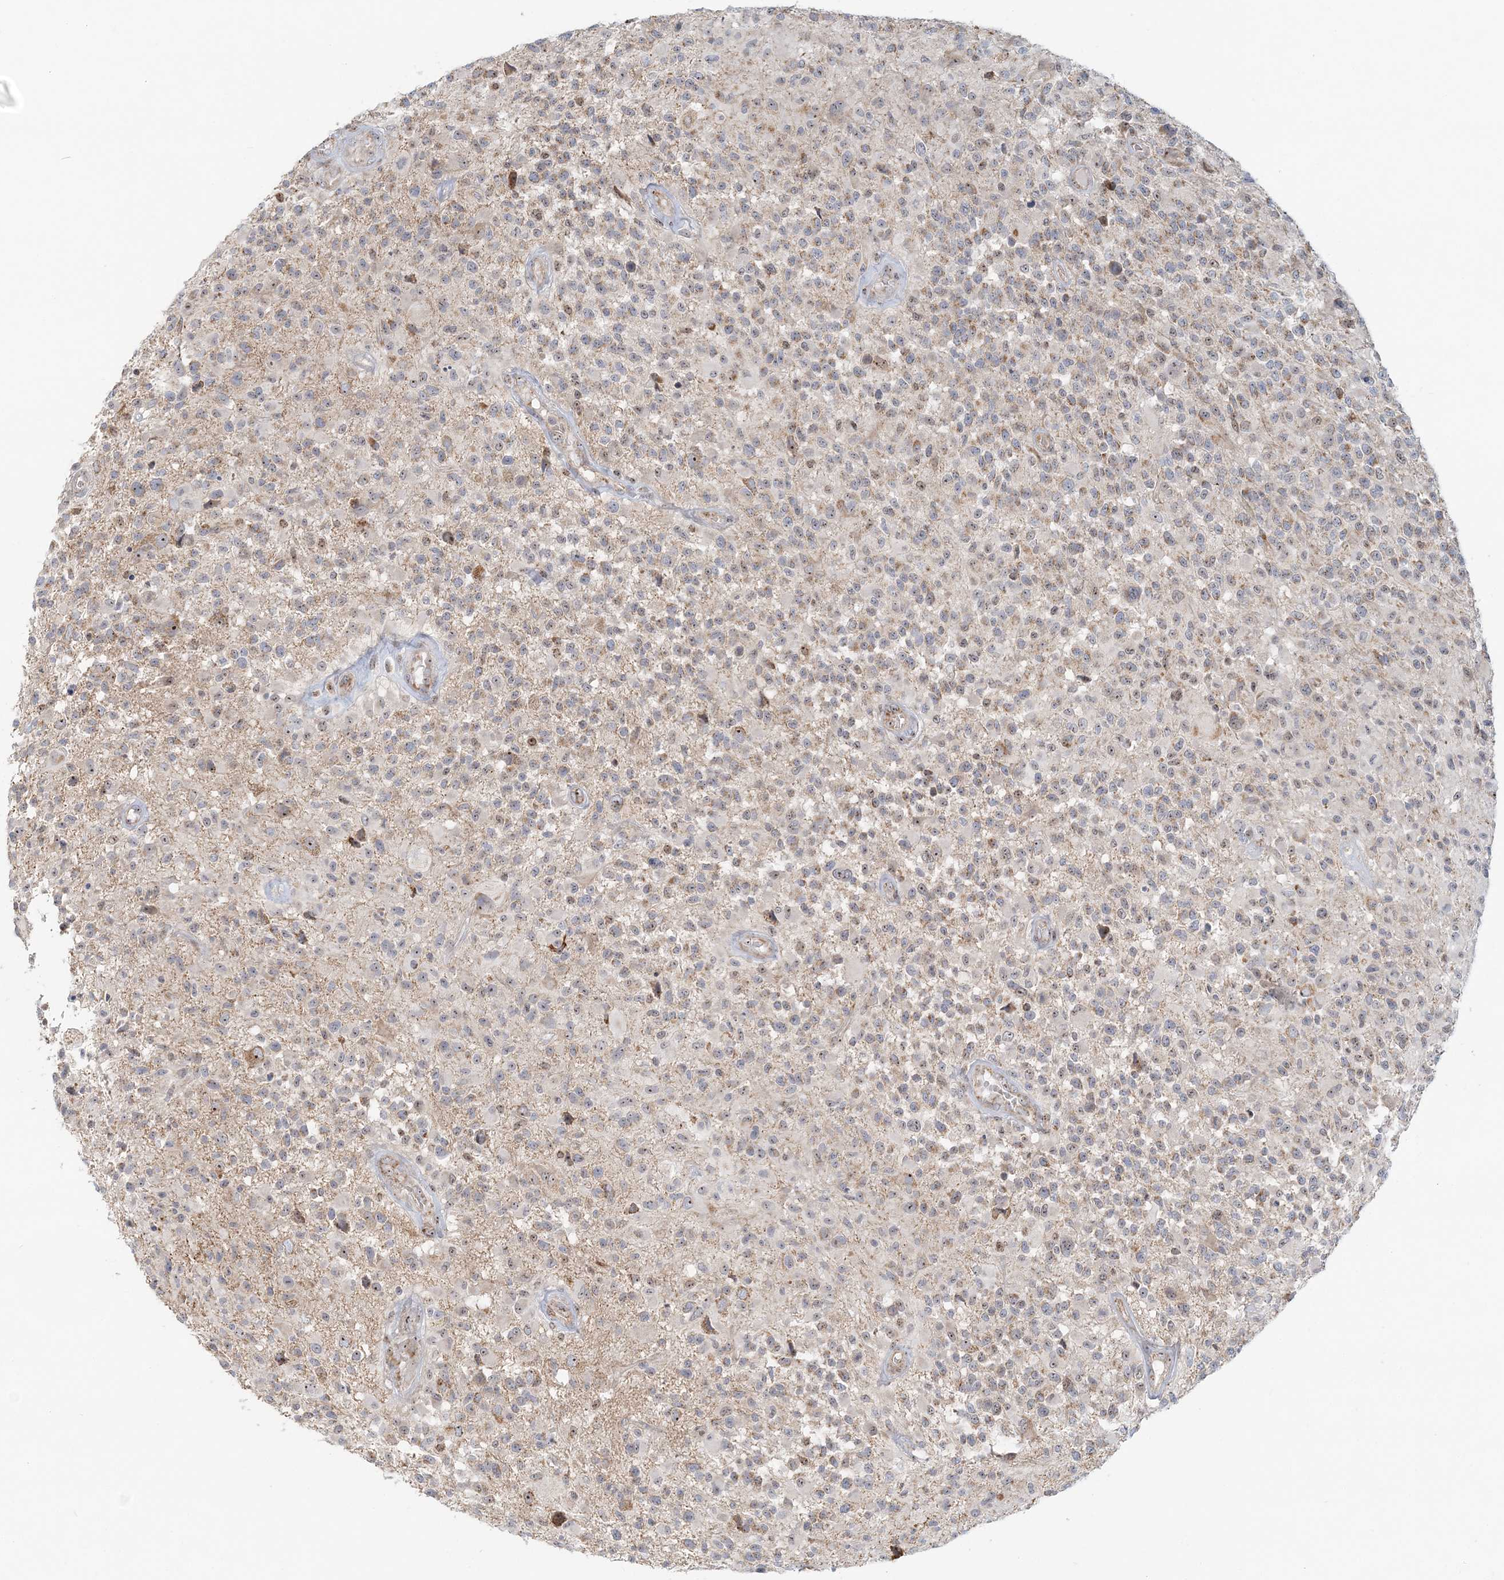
{"staining": {"intensity": "weak", "quantity": "25%-75%", "location": "cytoplasmic/membranous,nuclear"}, "tissue": "glioma", "cell_type": "Tumor cells", "image_type": "cancer", "snomed": [{"axis": "morphology", "description": "Glioma, malignant, High grade"}, {"axis": "morphology", "description": "Glioblastoma, NOS"}, {"axis": "topography", "description": "Brain"}], "caption": "Weak cytoplasmic/membranous and nuclear positivity is seen in about 25%-75% of tumor cells in high-grade glioma (malignant).", "gene": "UBE2F", "patient": {"sex": "male", "age": 60}}